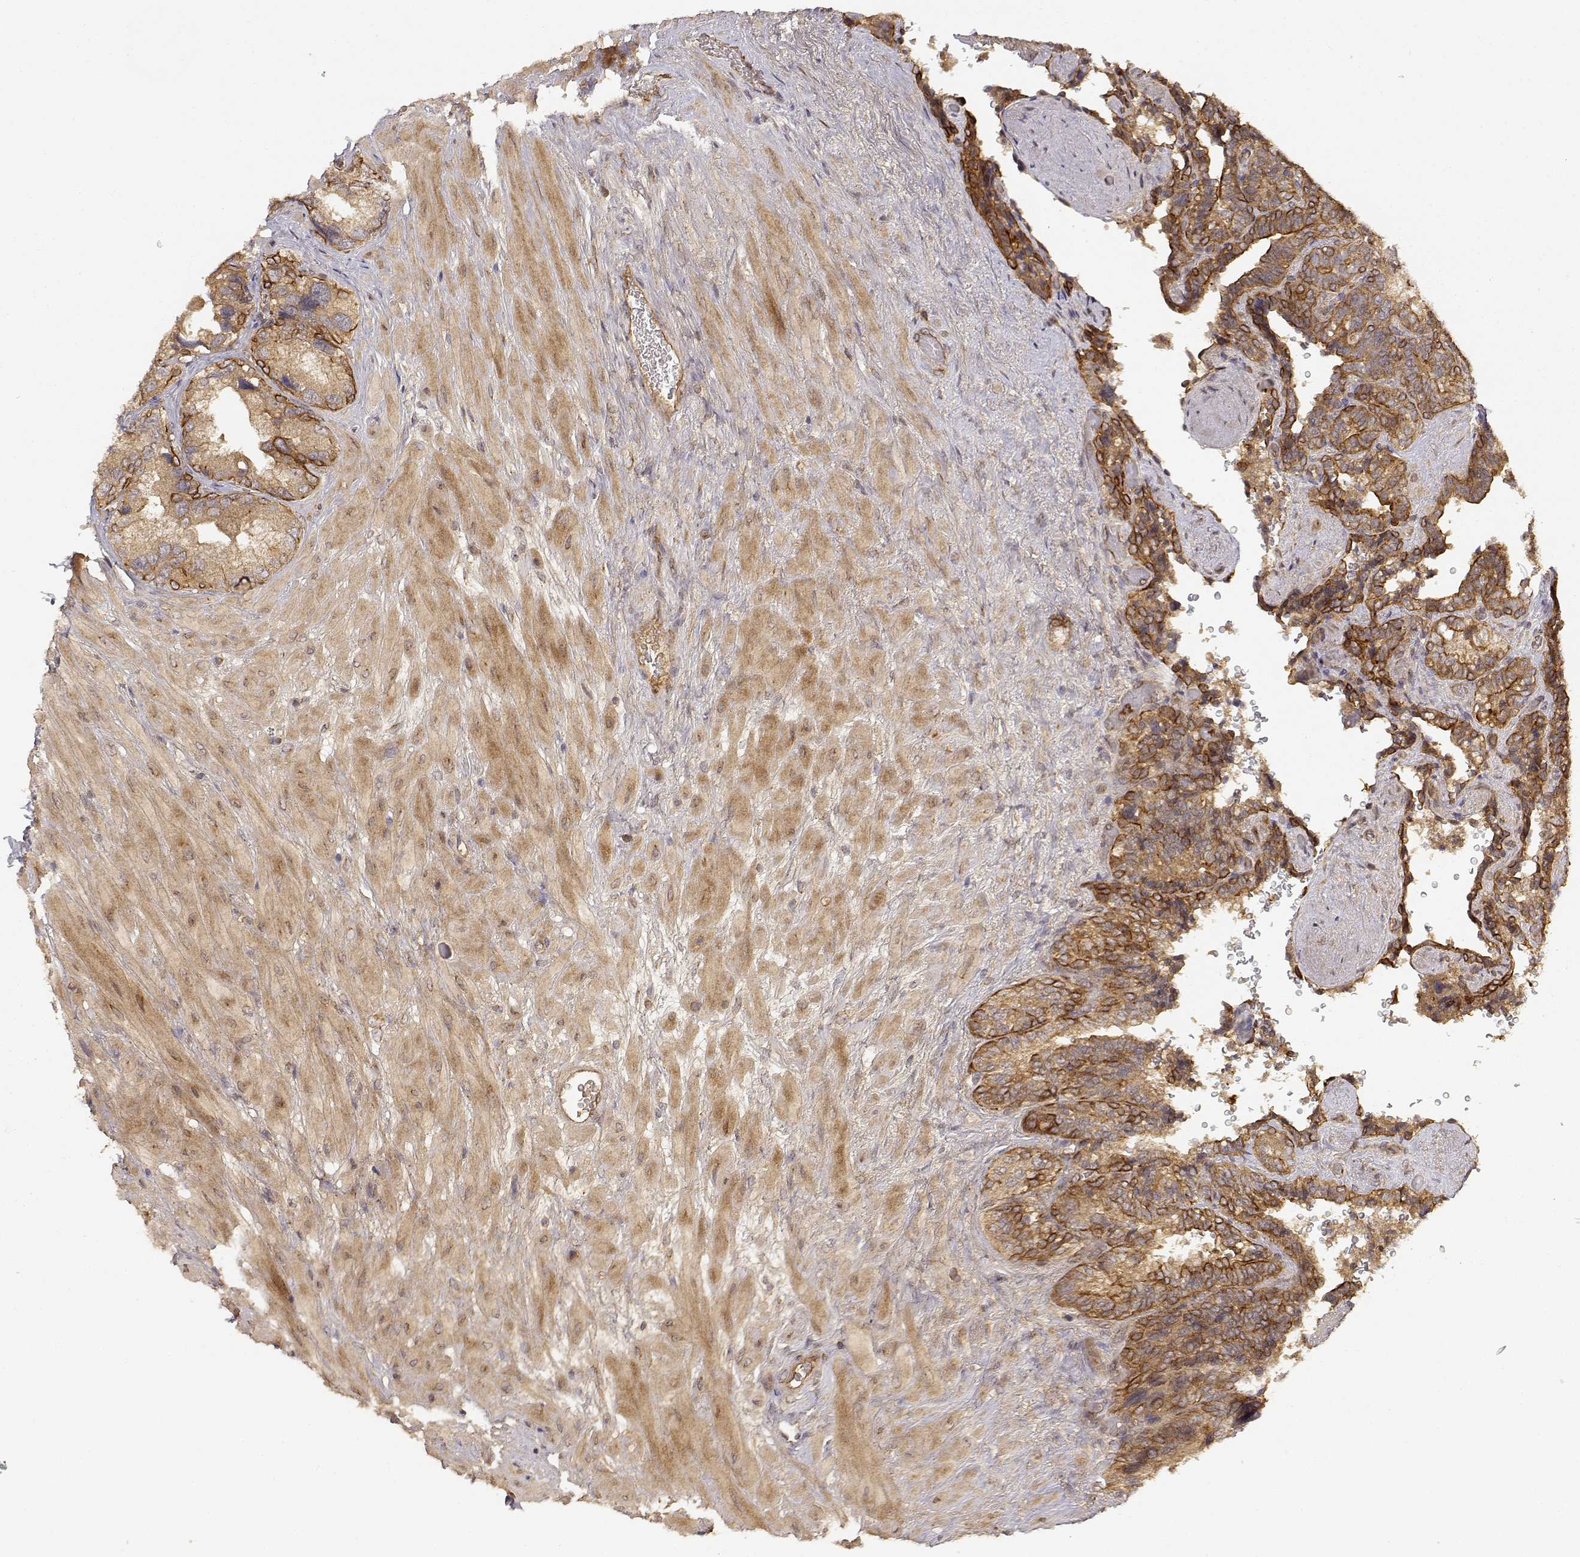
{"staining": {"intensity": "strong", "quantity": "<25%", "location": "cytoplasmic/membranous"}, "tissue": "seminal vesicle", "cell_type": "Glandular cells", "image_type": "normal", "snomed": [{"axis": "morphology", "description": "Normal tissue, NOS"}, {"axis": "topography", "description": "Seminal veicle"}], "caption": "This image exhibits immunohistochemistry (IHC) staining of benign human seminal vesicle, with medium strong cytoplasmic/membranous staining in approximately <25% of glandular cells.", "gene": "CDK5RAP2", "patient": {"sex": "male", "age": 69}}